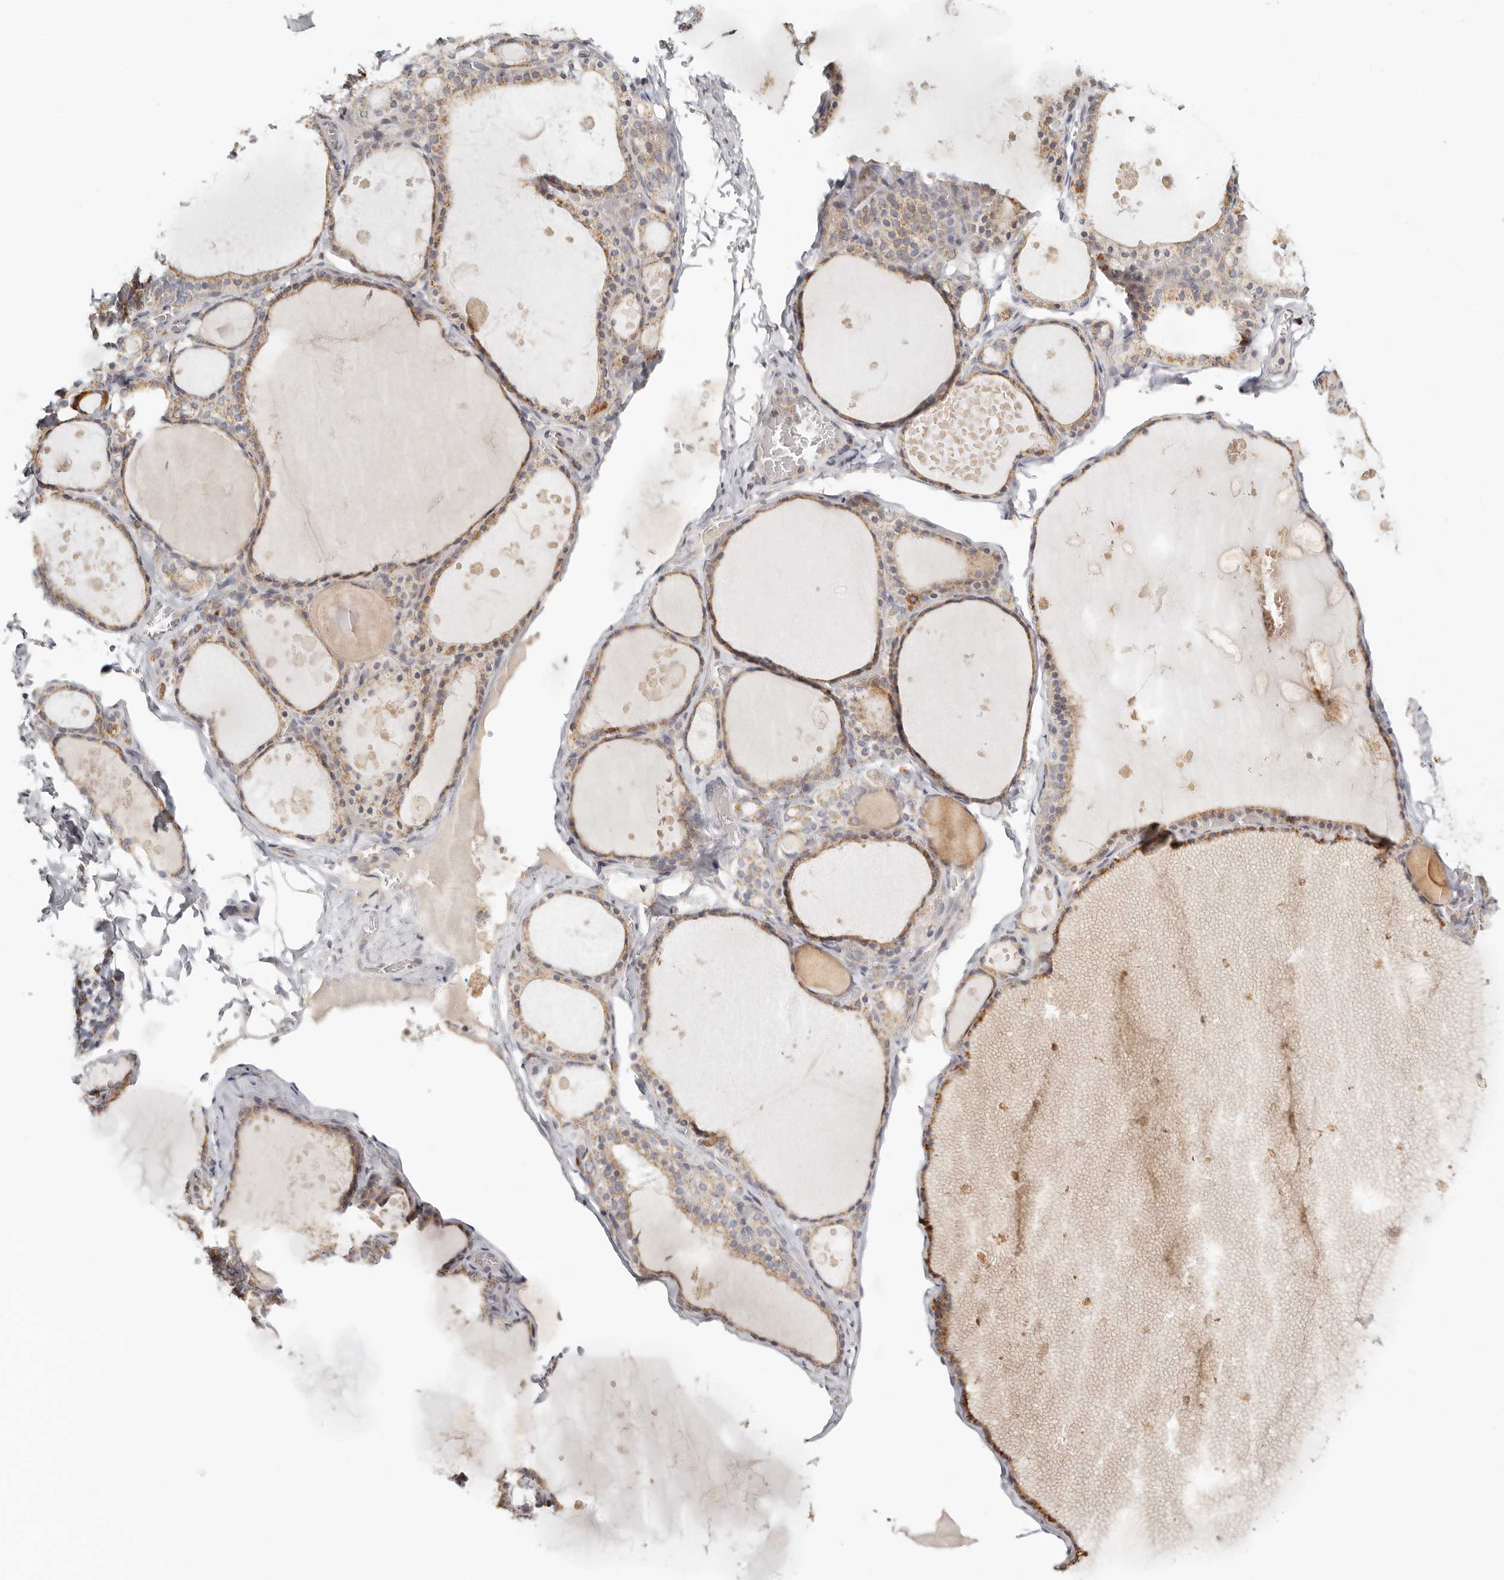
{"staining": {"intensity": "moderate", "quantity": ">75%", "location": "cytoplasmic/membranous"}, "tissue": "thyroid gland", "cell_type": "Glandular cells", "image_type": "normal", "snomed": [{"axis": "morphology", "description": "Normal tissue, NOS"}, {"axis": "topography", "description": "Thyroid gland"}], "caption": "The photomicrograph shows immunohistochemical staining of benign thyroid gland. There is moderate cytoplasmic/membranous positivity is appreciated in approximately >75% of glandular cells.", "gene": "KDF1", "patient": {"sex": "male", "age": 56}}